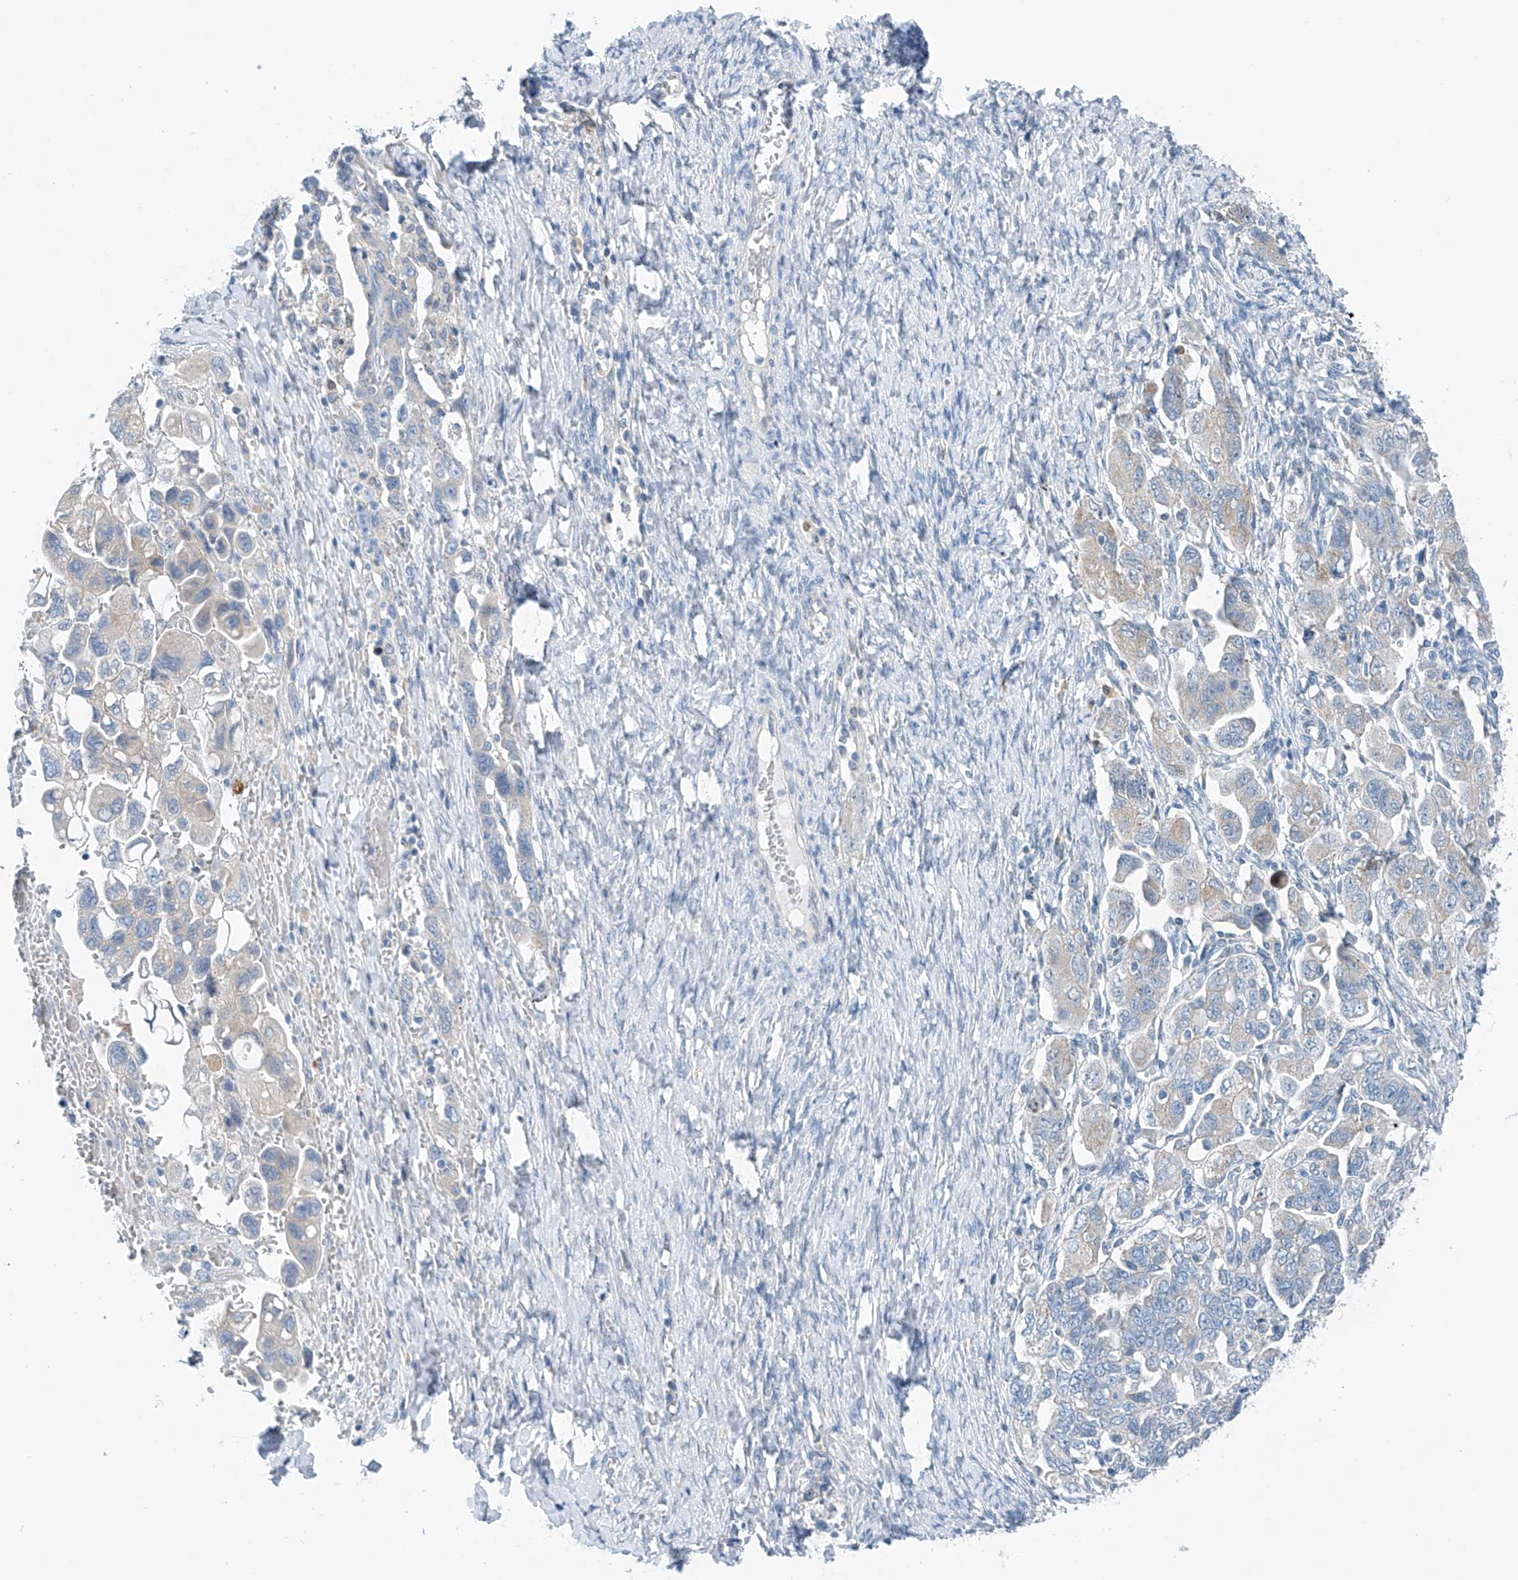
{"staining": {"intensity": "negative", "quantity": "none", "location": "none"}, "tissue": "ovarian cancer", "cell_type": "Tumor cells", "image_type": "cancer", "snomed": [{"axis": "morphology", "description": "Carcinoma, NOS"}, {"axis": "morphology", "description": "Cystadenocarcinoma, serous, NOS"}, {"axis": "topography", "description": "Ovary"}], "caption": "There is no significant positivity in tumor cells of ovarian cancer (serous cystadenocarcinoma).", "gene": "CEP85L", "patient": {"sex": "female", "age": 69}}